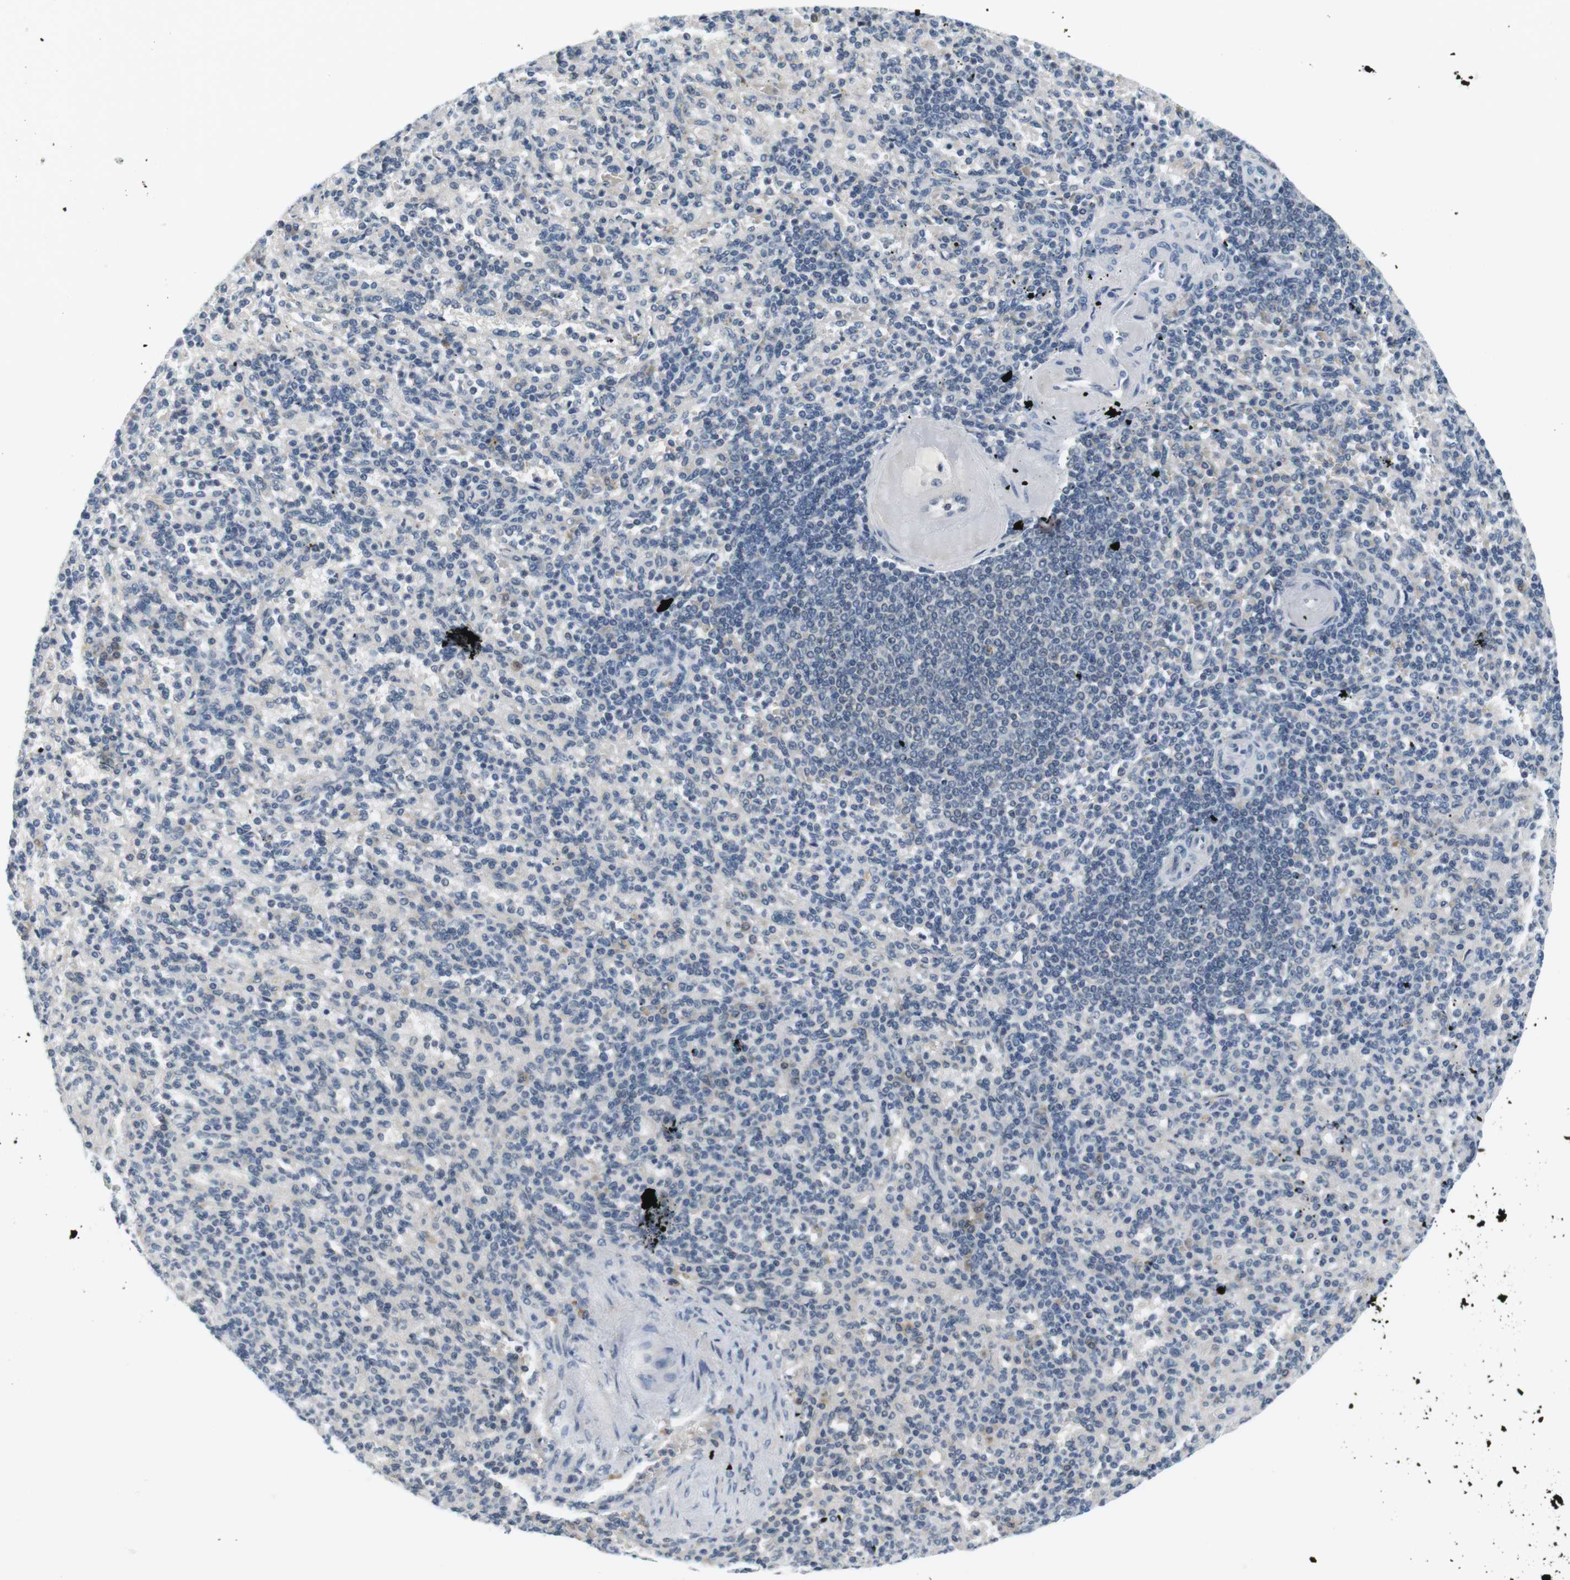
{"staining": {"intensity": "negative", "quantity": "none", "location": "none"}, "tissue": "spleen", "cell_type": "Cells in red pulp", "image_type": "normal", "snomed": [{"axis": "morphology", "description": "Normal tissue, NOS"}, {"axis": "topography", "description": "Spleen"}], "caption": "Immunohistochemistry (IHC) of benign spleen demonstrates no staining in cells in red pulp.", "gene": "WNT7A", "patient": {"sex": "female", "age": 74}}